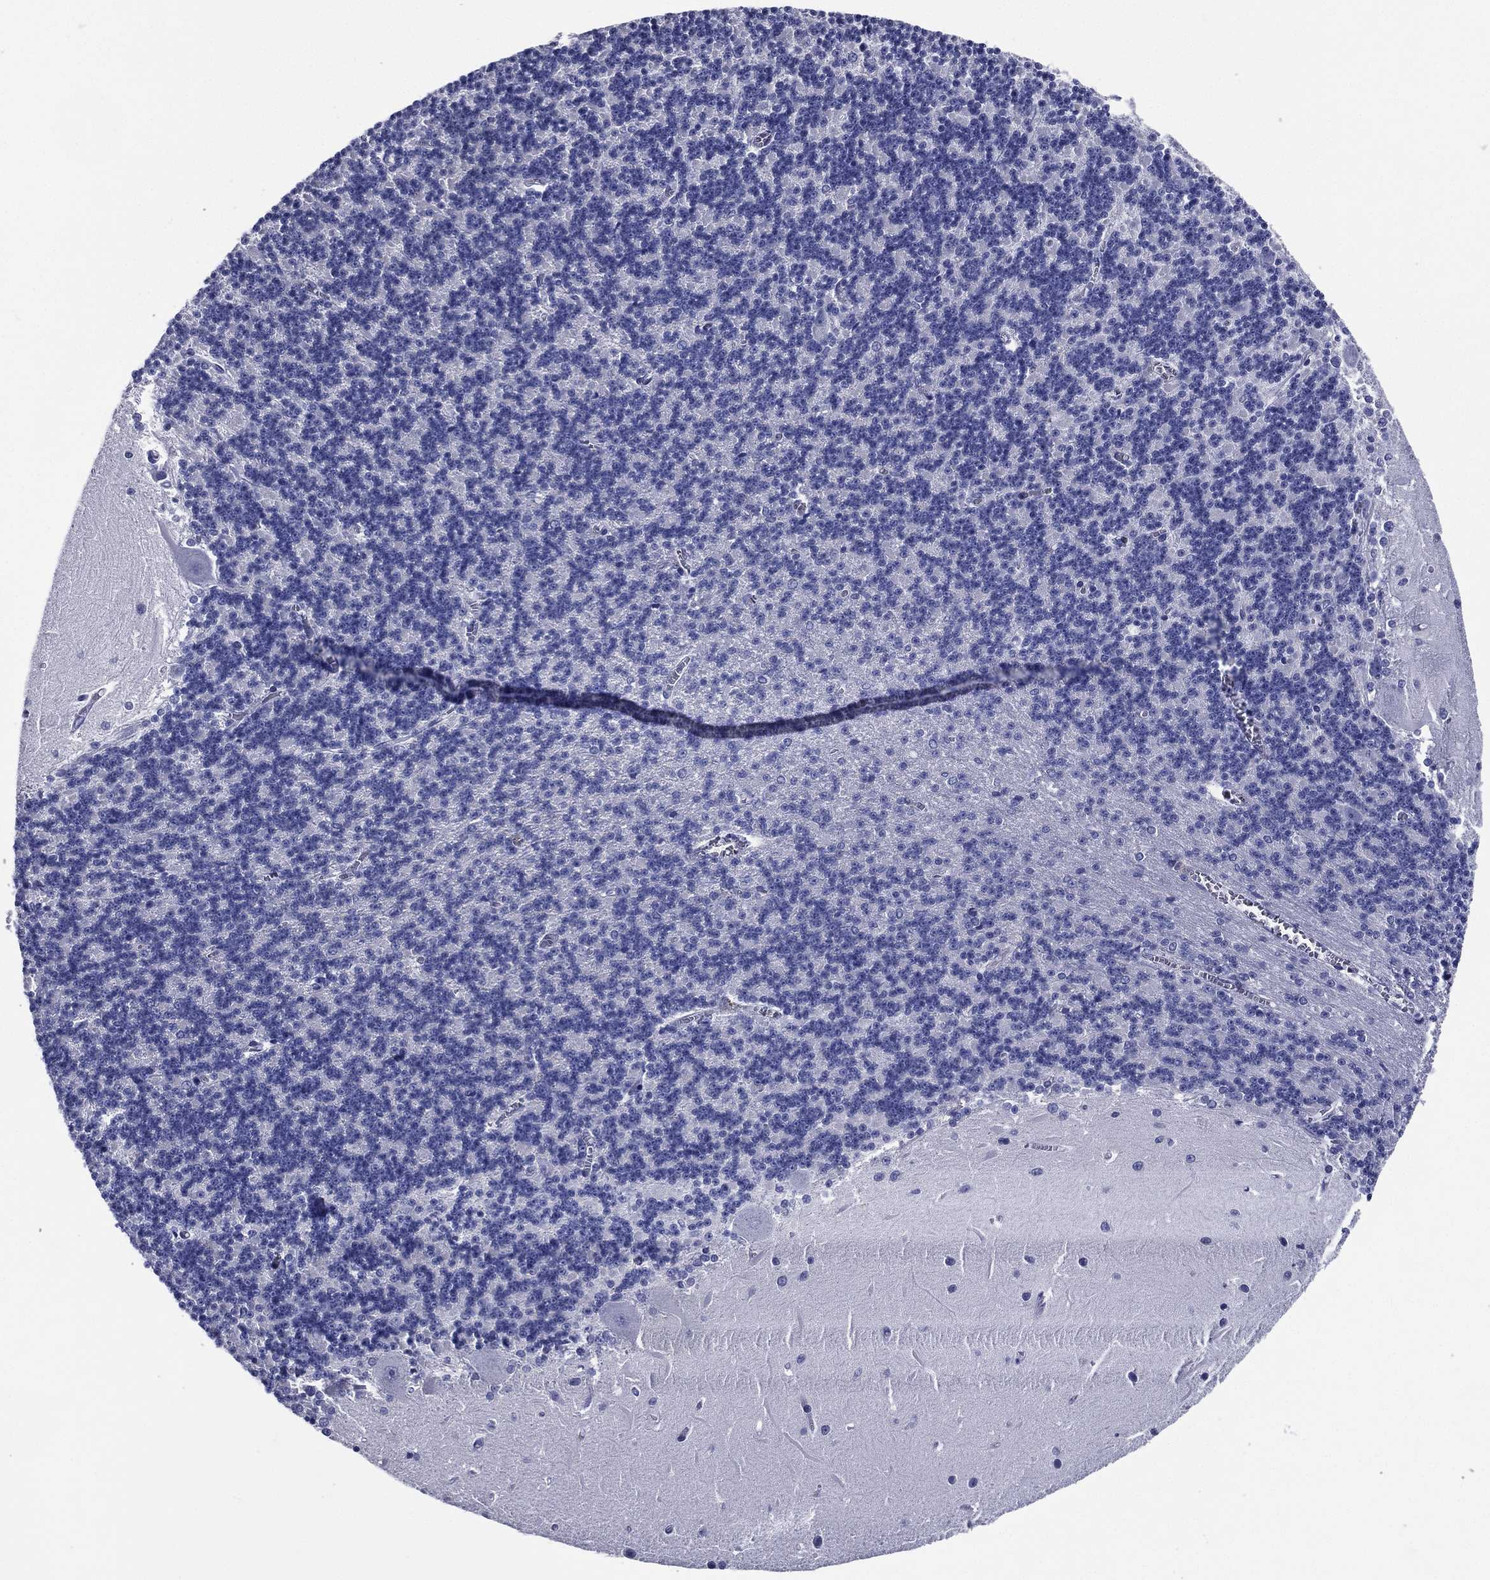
{"staining": {"intensity": "negative", "quantity": "none", "location": "none"}, "tissue": "cerebellum", "cell_type": "Cells in granular layer", "image_type": "normal", "snomed": [{"axis": "morphology", "description": "Normal tissue, NOS"}, {"axis": "topography", "description": "Cerebellum"}], "caption": "An image of human cerebellum is negative for staining in cells in granular layer.", "gene": "ACE2", "patient": {"sex": "male", "age": 37}}